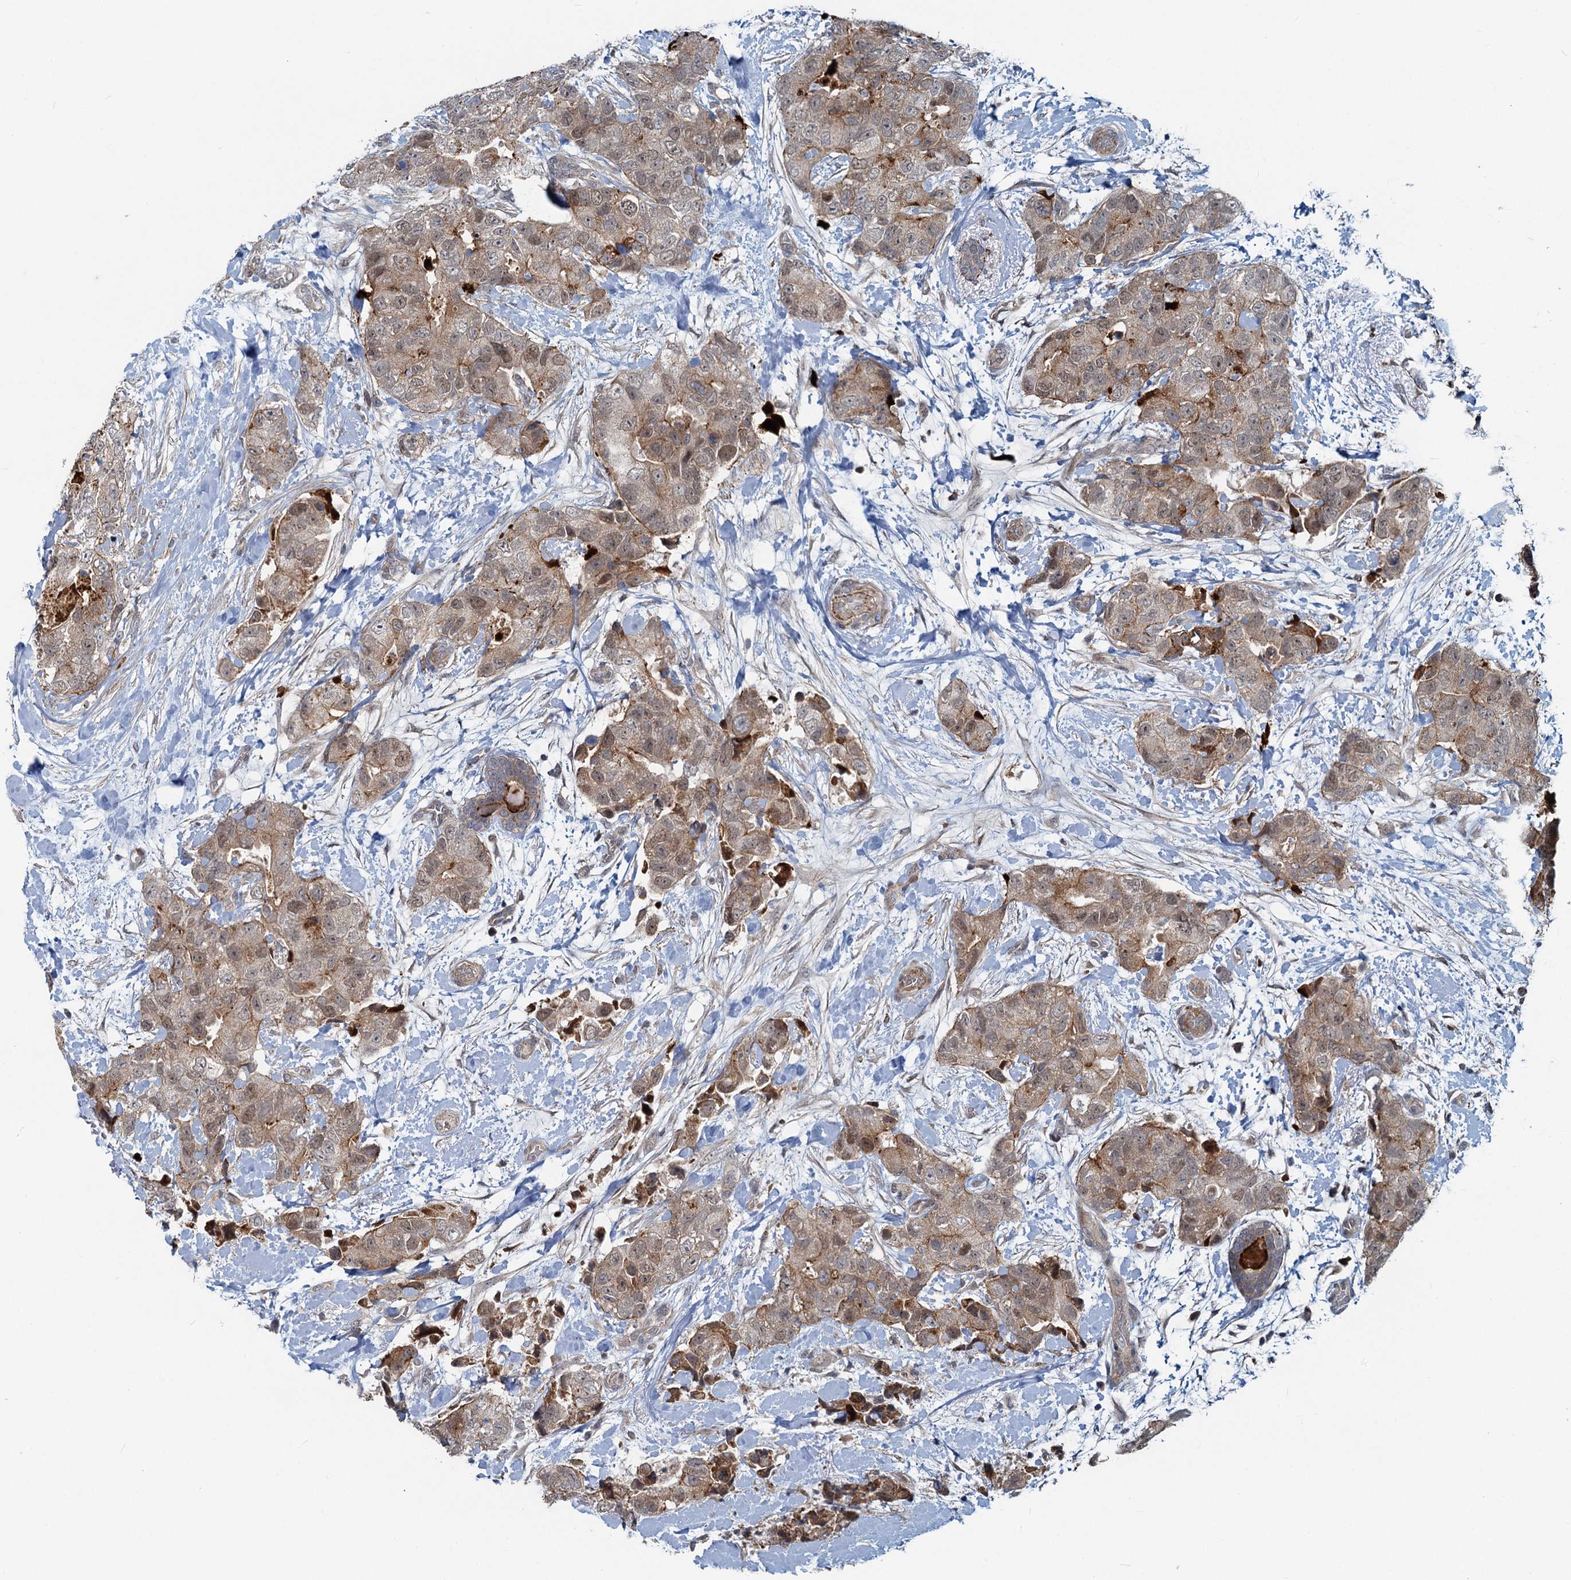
{"staining": {"intensity": "moderate", "quantity": "<25%", "location": "cytoplasmic/membranous,nuclear"}, "tissue": "breast cancer", "cell_type": "Tumor cells", "image_type": "cancer", "snomed": [{"axis": "morphology", "description": "Duct carcinoma"}, {"axis": "topography", "description": "Breast"}], "caption": "Breast cancer stained with a protein marker shows moderate staining in tumor cells.", "gene": "ADCY2", "patient": {"sex": "female", "age": 62}}